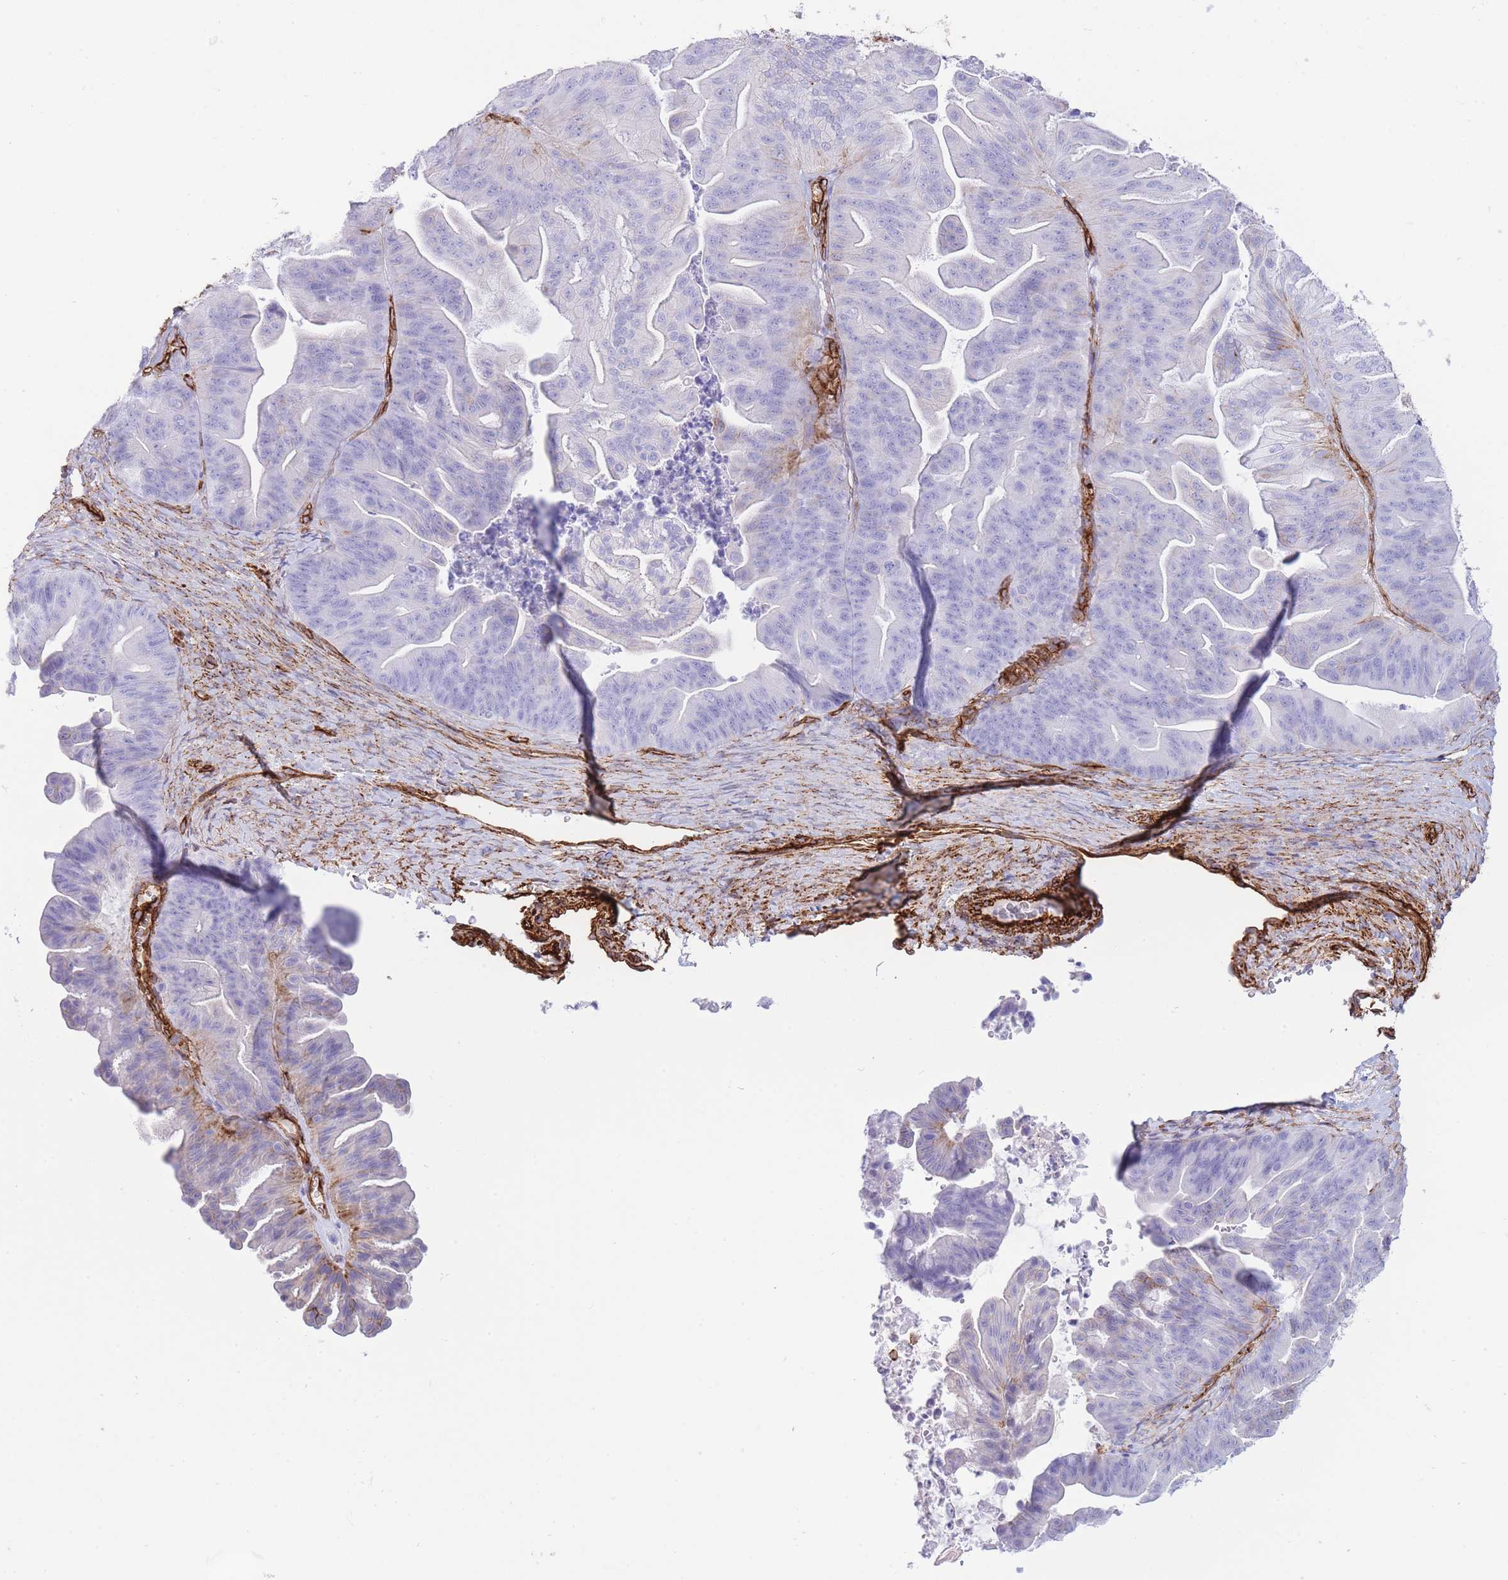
{"staining": {"intensity": "negative", "quantity": "none", "location": "none"}, "tissue": "ovarian cancer", "cell_type": "Tumor cells", "image_type": "cancer", "snomed": [{"axis": "morphology", "description": "Cystadenocarcinoma, mucinous, NOS"}, {"axis": "topography", "description": "Ovary"}], "caption": "Immunohistochemistry (IHC) image of neoplastic tissue: human ovarian cancer stained with DAB (3,3'-diaminobenzidine) demonstrates no significant protein expression in tumor cells.", "gene": "CAVIN1", "patient": {"sex": "female", "age": 67}}